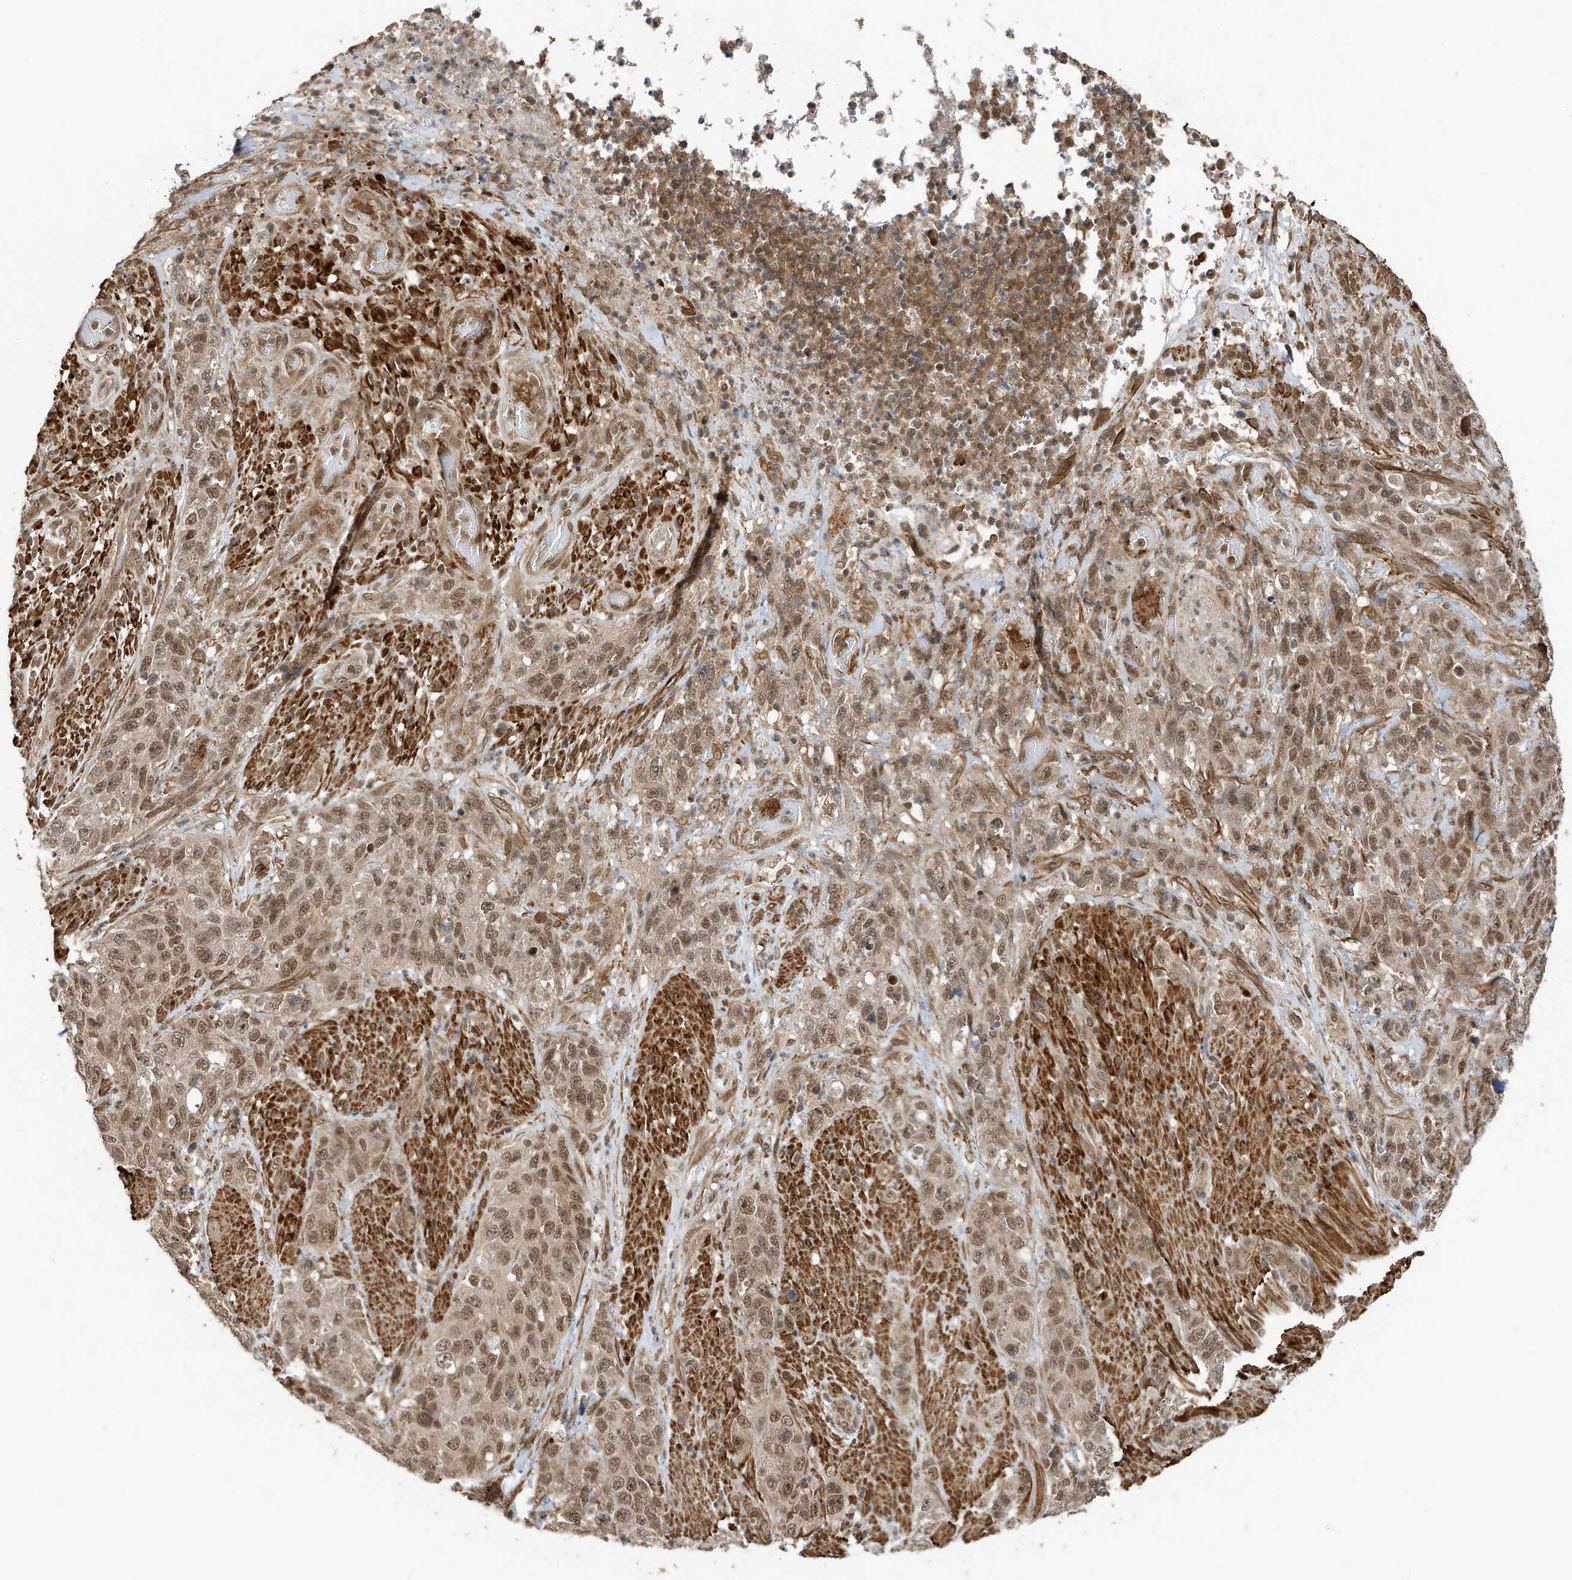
{"staining": {"intensity": "moderate", "quantity": ">75%", "location": "cytoplasmic/membranous,nuclear"}, "tissue": "stomach cancer", "cell_type": "Tumor cells", "image_type": "cancer", "snomed": [{"axis": "morphology", "description": "Adenocarcinoma, NOS"}, {"axis": "topography", "description": "Stomach"}], "caption": "An image showing moderate cytoplasmic/membranous and nuclear staining in approximately >75% of tumor cells in adenocarcinoma (stomach), as visualized by brown immunohistochemical staining.", "gene": "MAST3", "patient": {"sex": "male", "age": 48}}